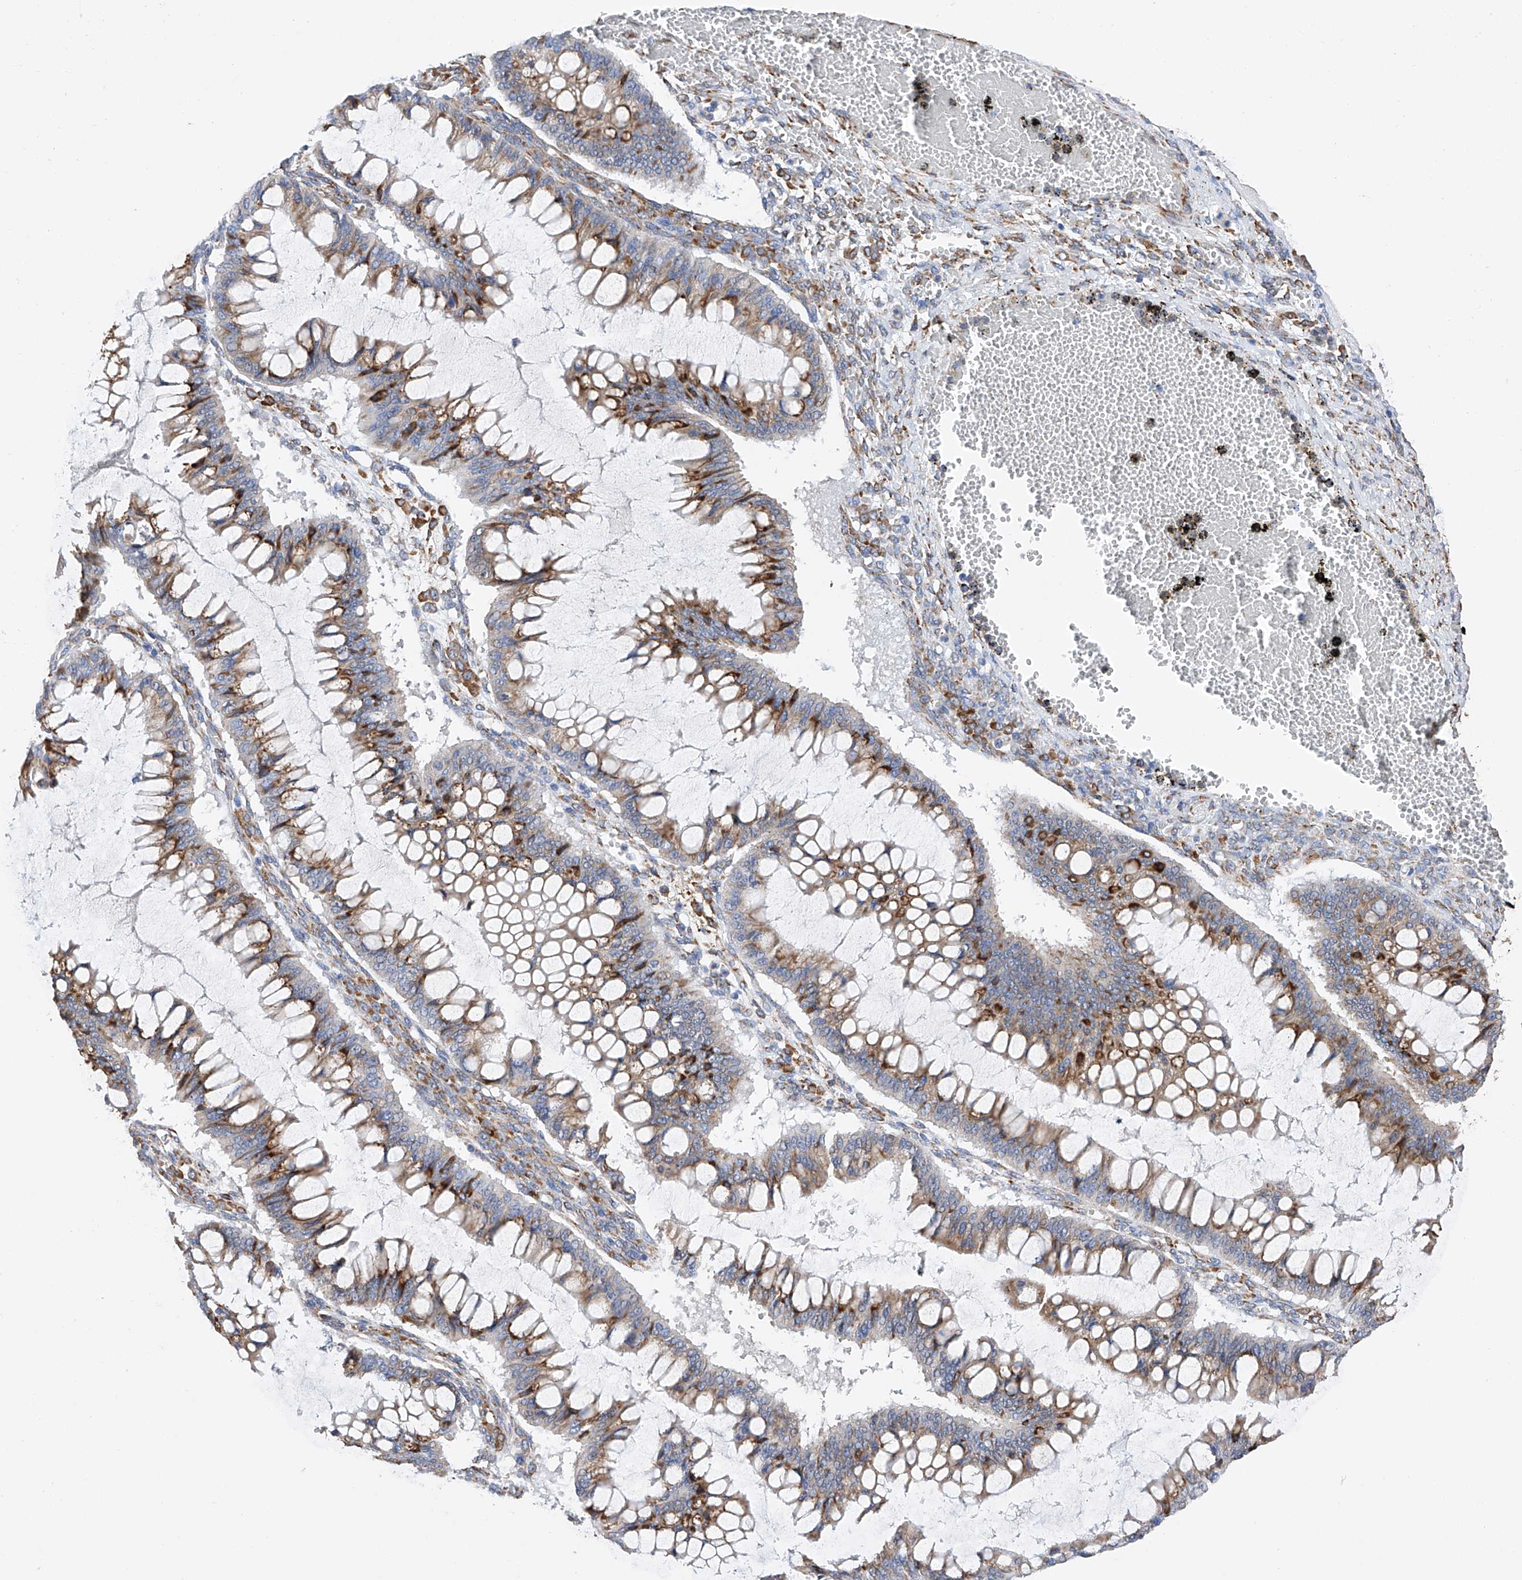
{"staining": {"intensity": "moderate", "quantity": ">75%", "location": "cytoplasmic/membranous"}, "tissue": "ovarian cancer", "cell_type": "Tumor cells", "image_type": "cancer", "snomed": [{"axis": "morphology", "description": "Cystadenocarcinoma, mucinous, NOS"}, {"axis": "topography", "description": "Ovary"}], "caption": "Immunohistochemical staining of human mucinous cystadenocarcinoma (ovarian) demonstrates medium levels of moderate cytoplasmic/membranous protein staining in about >75% of tumor cells.", "gene": "PDIA5", "patient": {"sex": "female", "age": 73}}